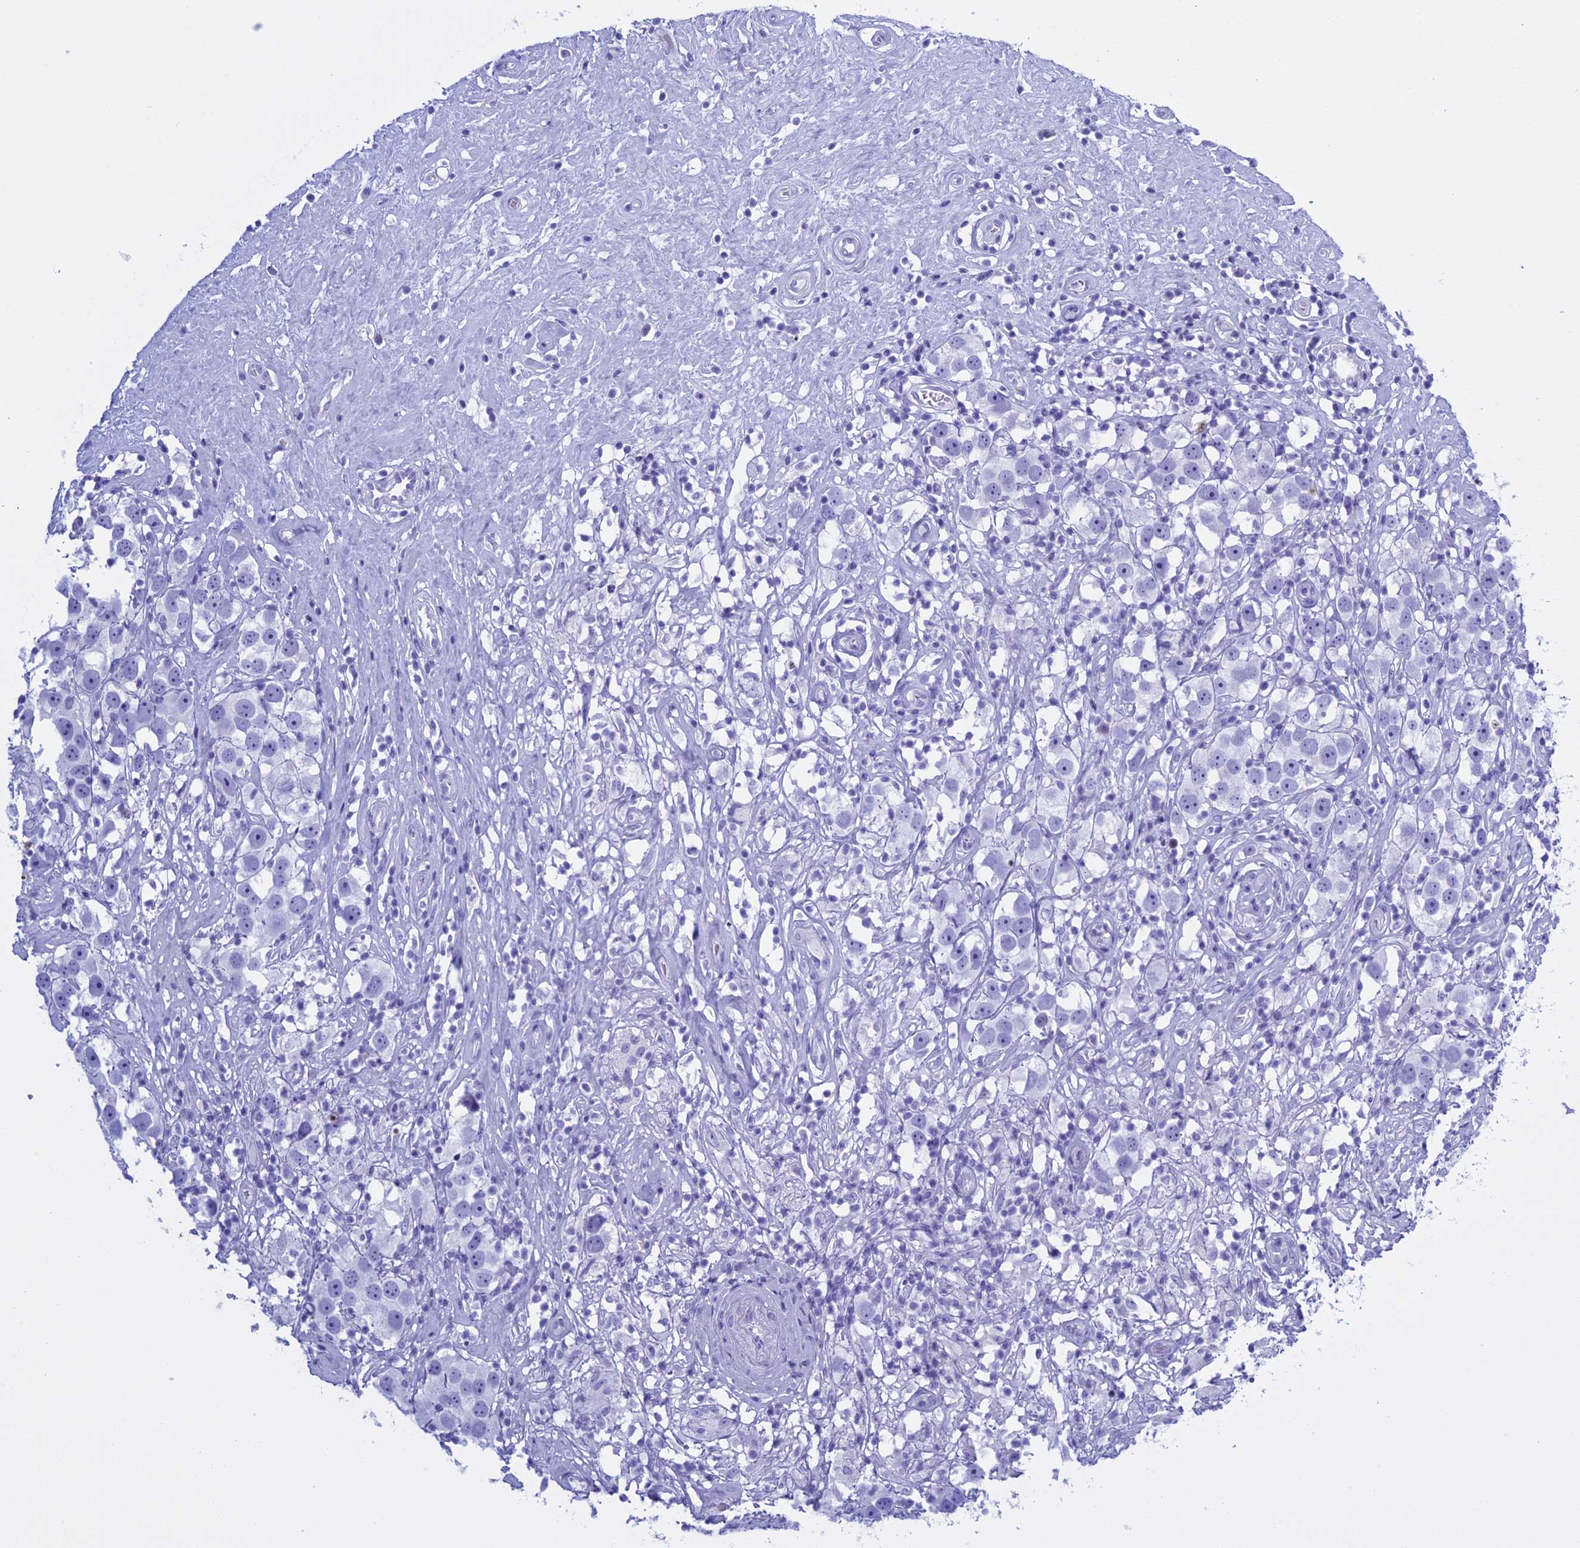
{"staining": {"intensity": "negative", "quantity": "none", "location": "none"}, "tissue": "testis cancer", "cell_type": "Tumor cells", "image_type": "cancer", "snomed": [{"axis": "morphology", "description": "Seminoma, NOS"}, {"axis": "topography", "description": "Testis"}], "caption": "Immunohistochemistry image of neoplastic tissue: testis seminoma stained with DAB reveals no significant protein positivity in tumor cells.", "gene": "KCTD21", "patient": {"sex": "male", "age": 49}}